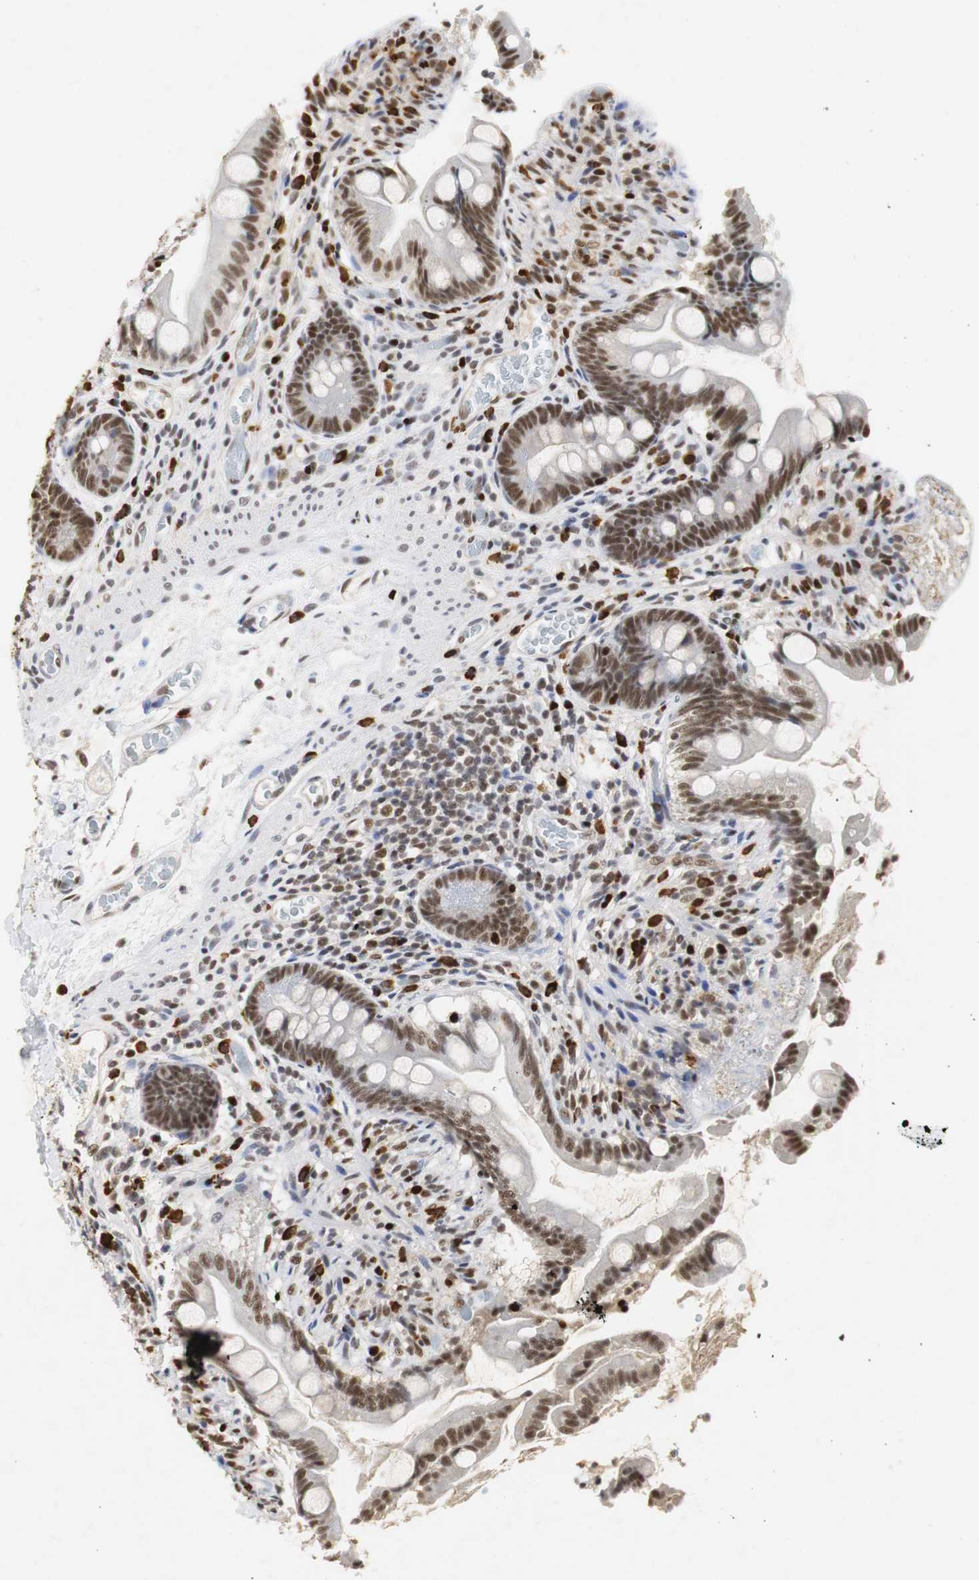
{"staining": {"intensity": "moderate", "quantity": ">75%", "location": "nuclear"}, "tissue": "small intestine", "cell_type": "Glandular cells", "image_type": "normal", "snomed": [{"axis": "morphology", "description": "Normal tissue, NOS"}, {"axis": "topography", "description": "Small intestine"}], "caption": "IHC micrograph of benign human small intestine stained for a protein (brown), which reveals medium levels of moderate nuclear staining in about >75% of glandular cells.", "gene": "ZFC3H1", "patient": {"sex": "female", "age": 56}}